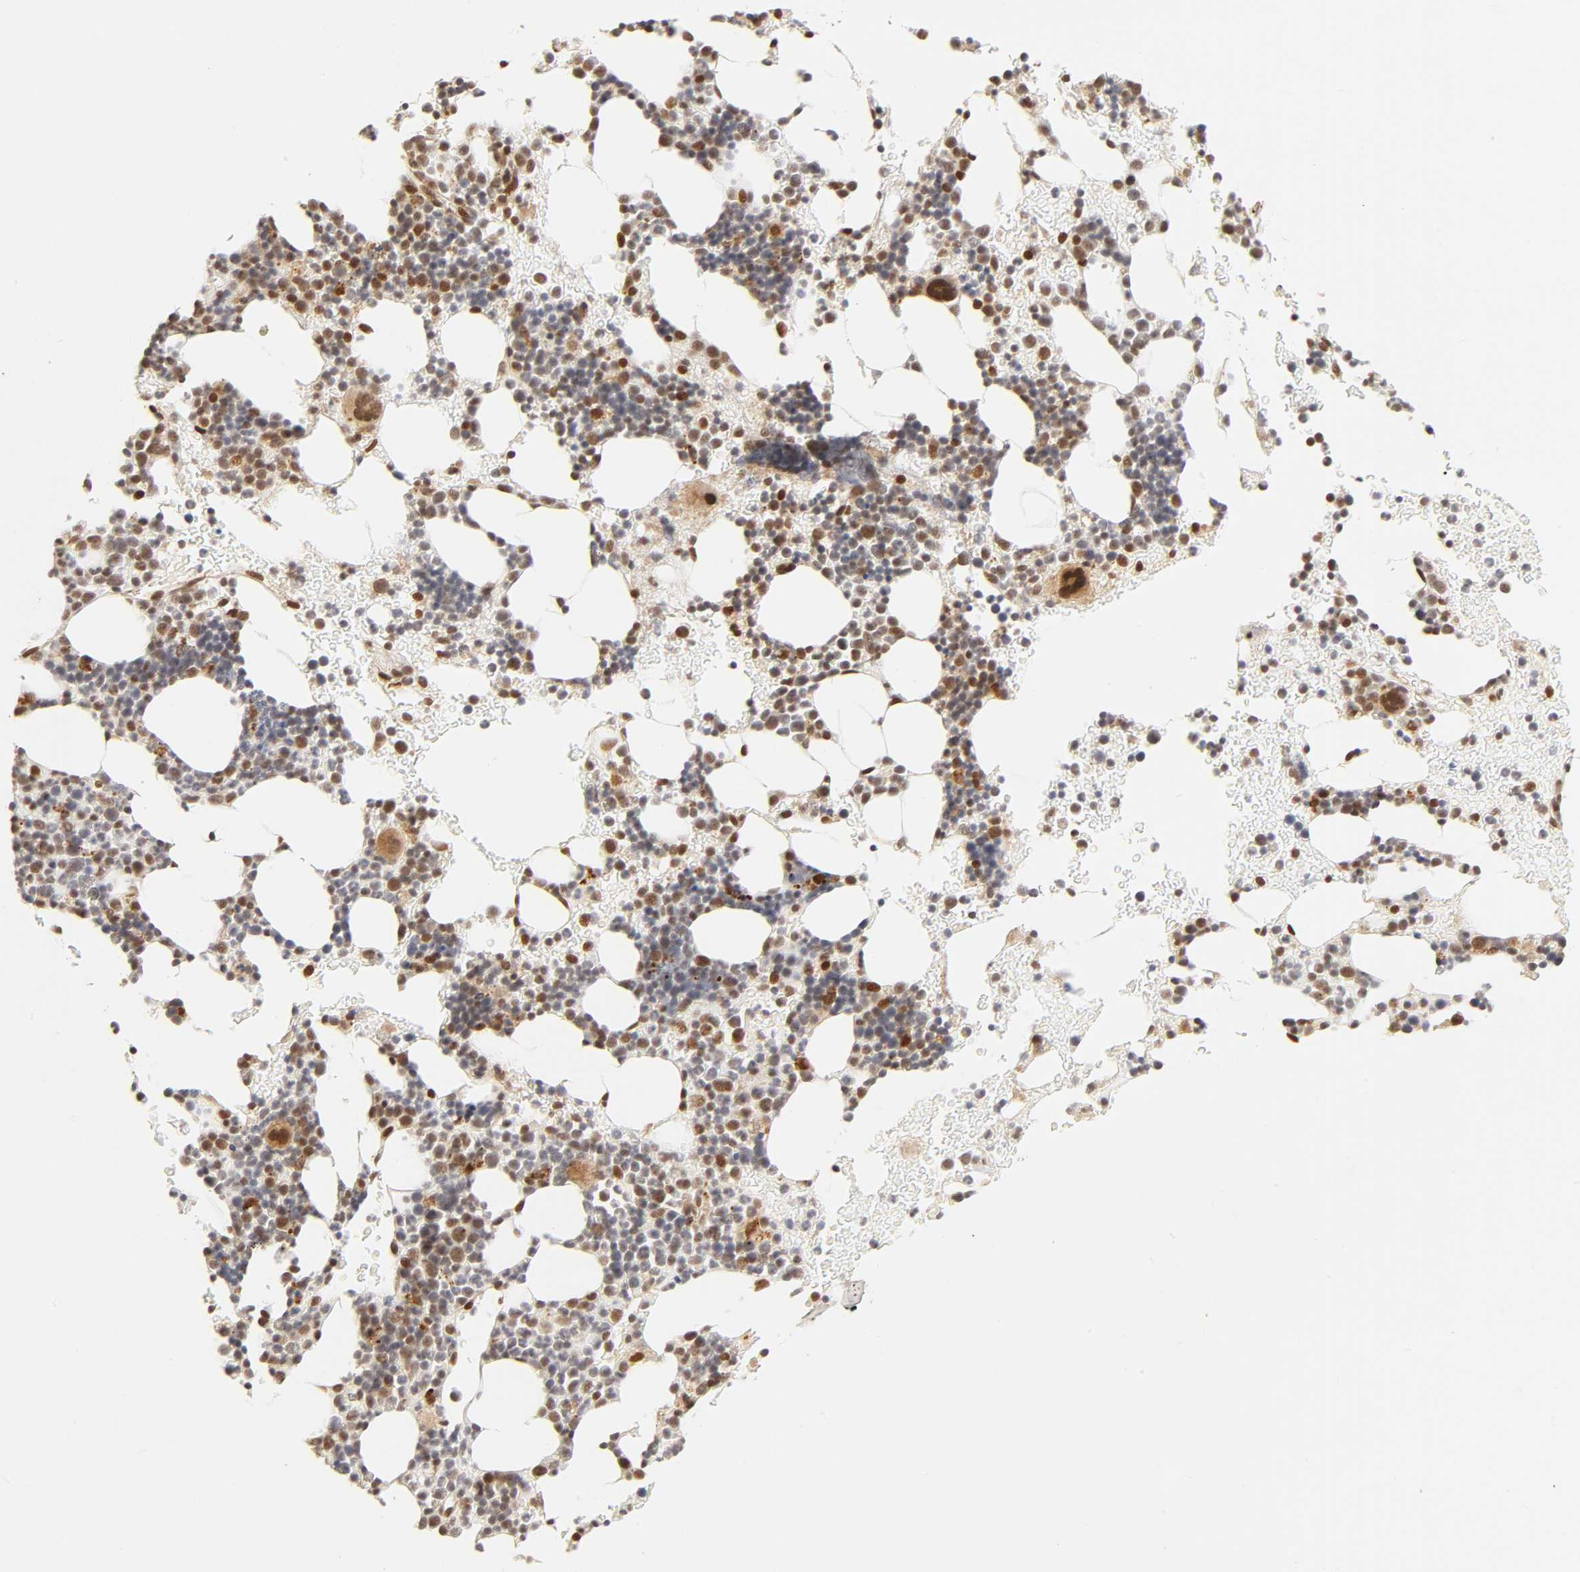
{"staining": {"intensity": "moderate", "quantity": "<25%", "location": "cytoplasmic/membranous,nuclear"}, "tissue": "bone marrow", "cell_type": "Hematopoietic cells", "image_type": "normal", "snomed": [{"axis": "morphology", "description": "Normal tissue, NOS"}, {"axis": "topography", "description": "Bone marrow"}], "caption": "Bone marrow stained with DAB IHC exhibits low levels of moderate cytoplasmic/membranous,nuclear positivity in approximately <25% of hematopoietic cells.", "gene": "TAF10", "patient": {"sex": "male", "age": 17}}